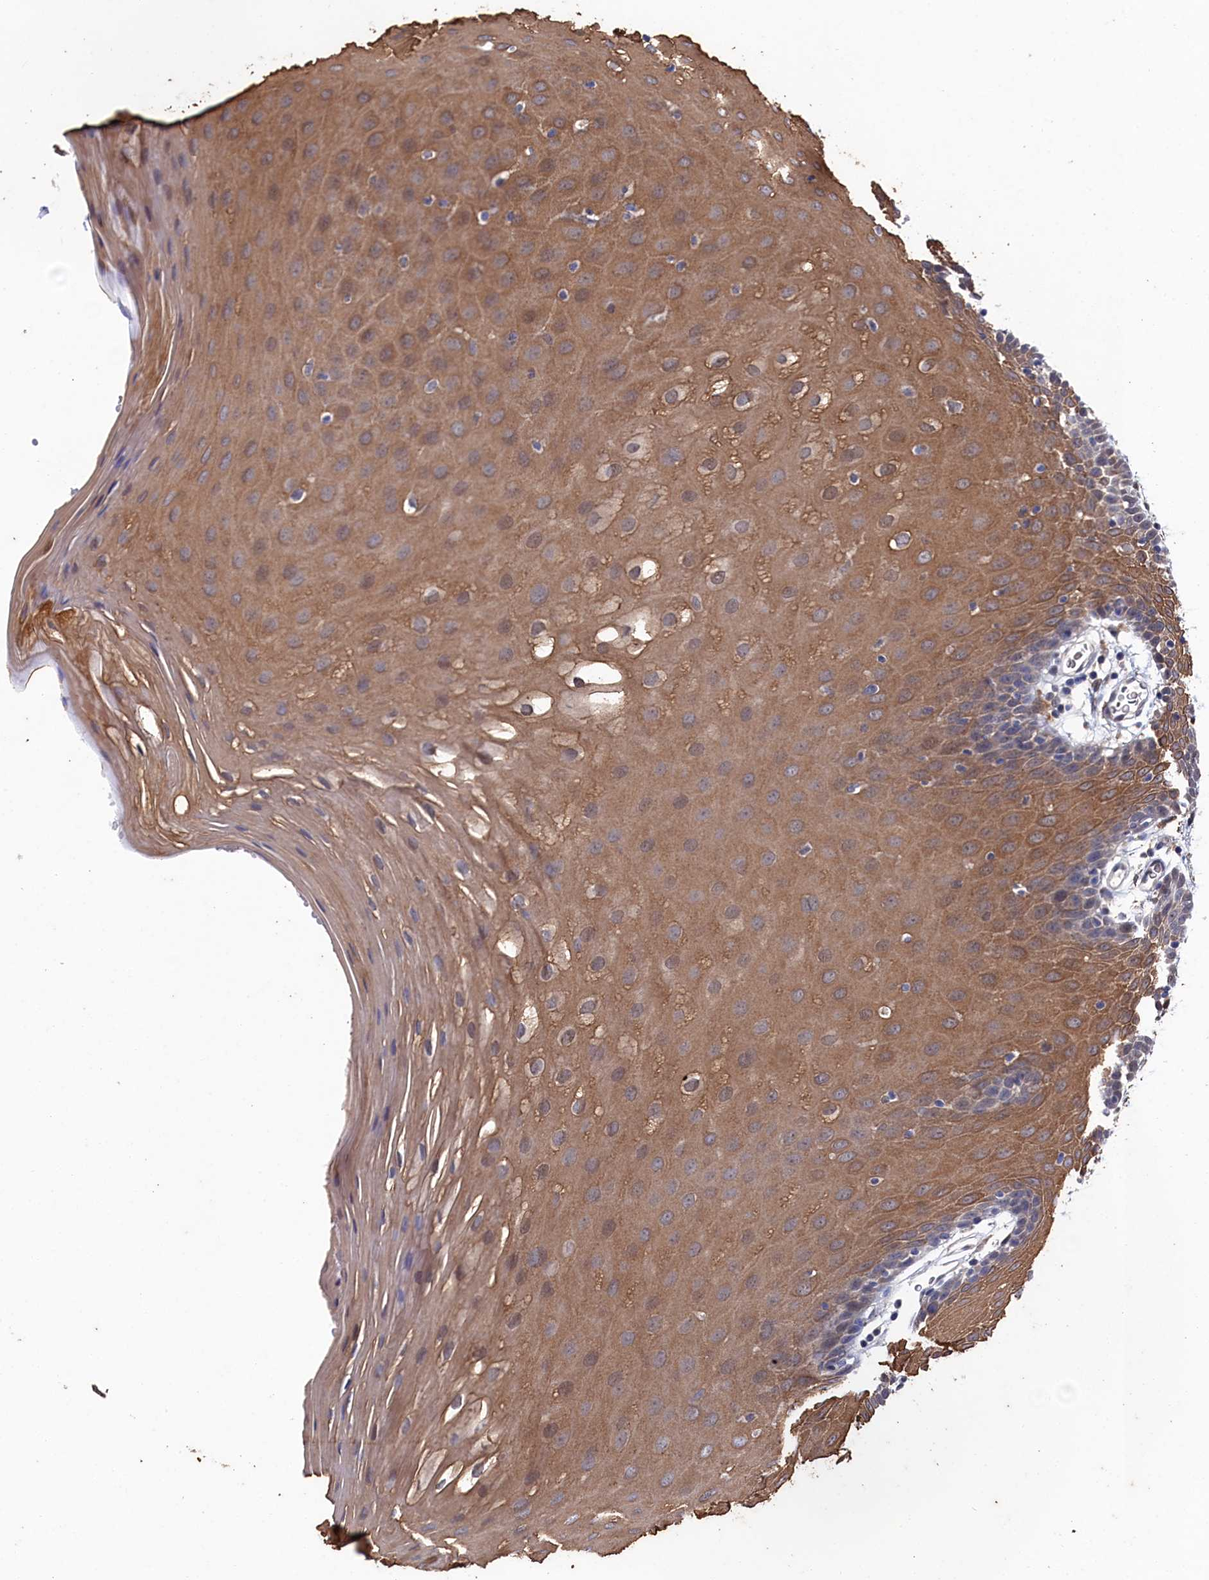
{"staining": {"intensity": "moderate", "quantity": "25%-75%", "location": "cytoplasmic/membranous,nuclear"}, "tissue": "oral mucosa", "cell_type": "Squamous epithelial cells", "image_type": "normal", "snomed": [{"axis": "morphology", "description": "Normal tissue, NOS"}, {"axis": "topography", "description": "Skeletal muscle"}, {"axis": "topography", "description": "Oral tissue"}, {"axis": "topography", "description": "Salivary gland"}, {"axis": "topography", "description": "Peripheral nerve tissue"}], "caption": "The immunohistochemical stain labels moderate cytoplasmic/membranous,nuclear expression in squamous epithelial cells of unremarkable oral mucosa.", "gene": "RNH1", "patient": {"sex": "male", "age": 54}}